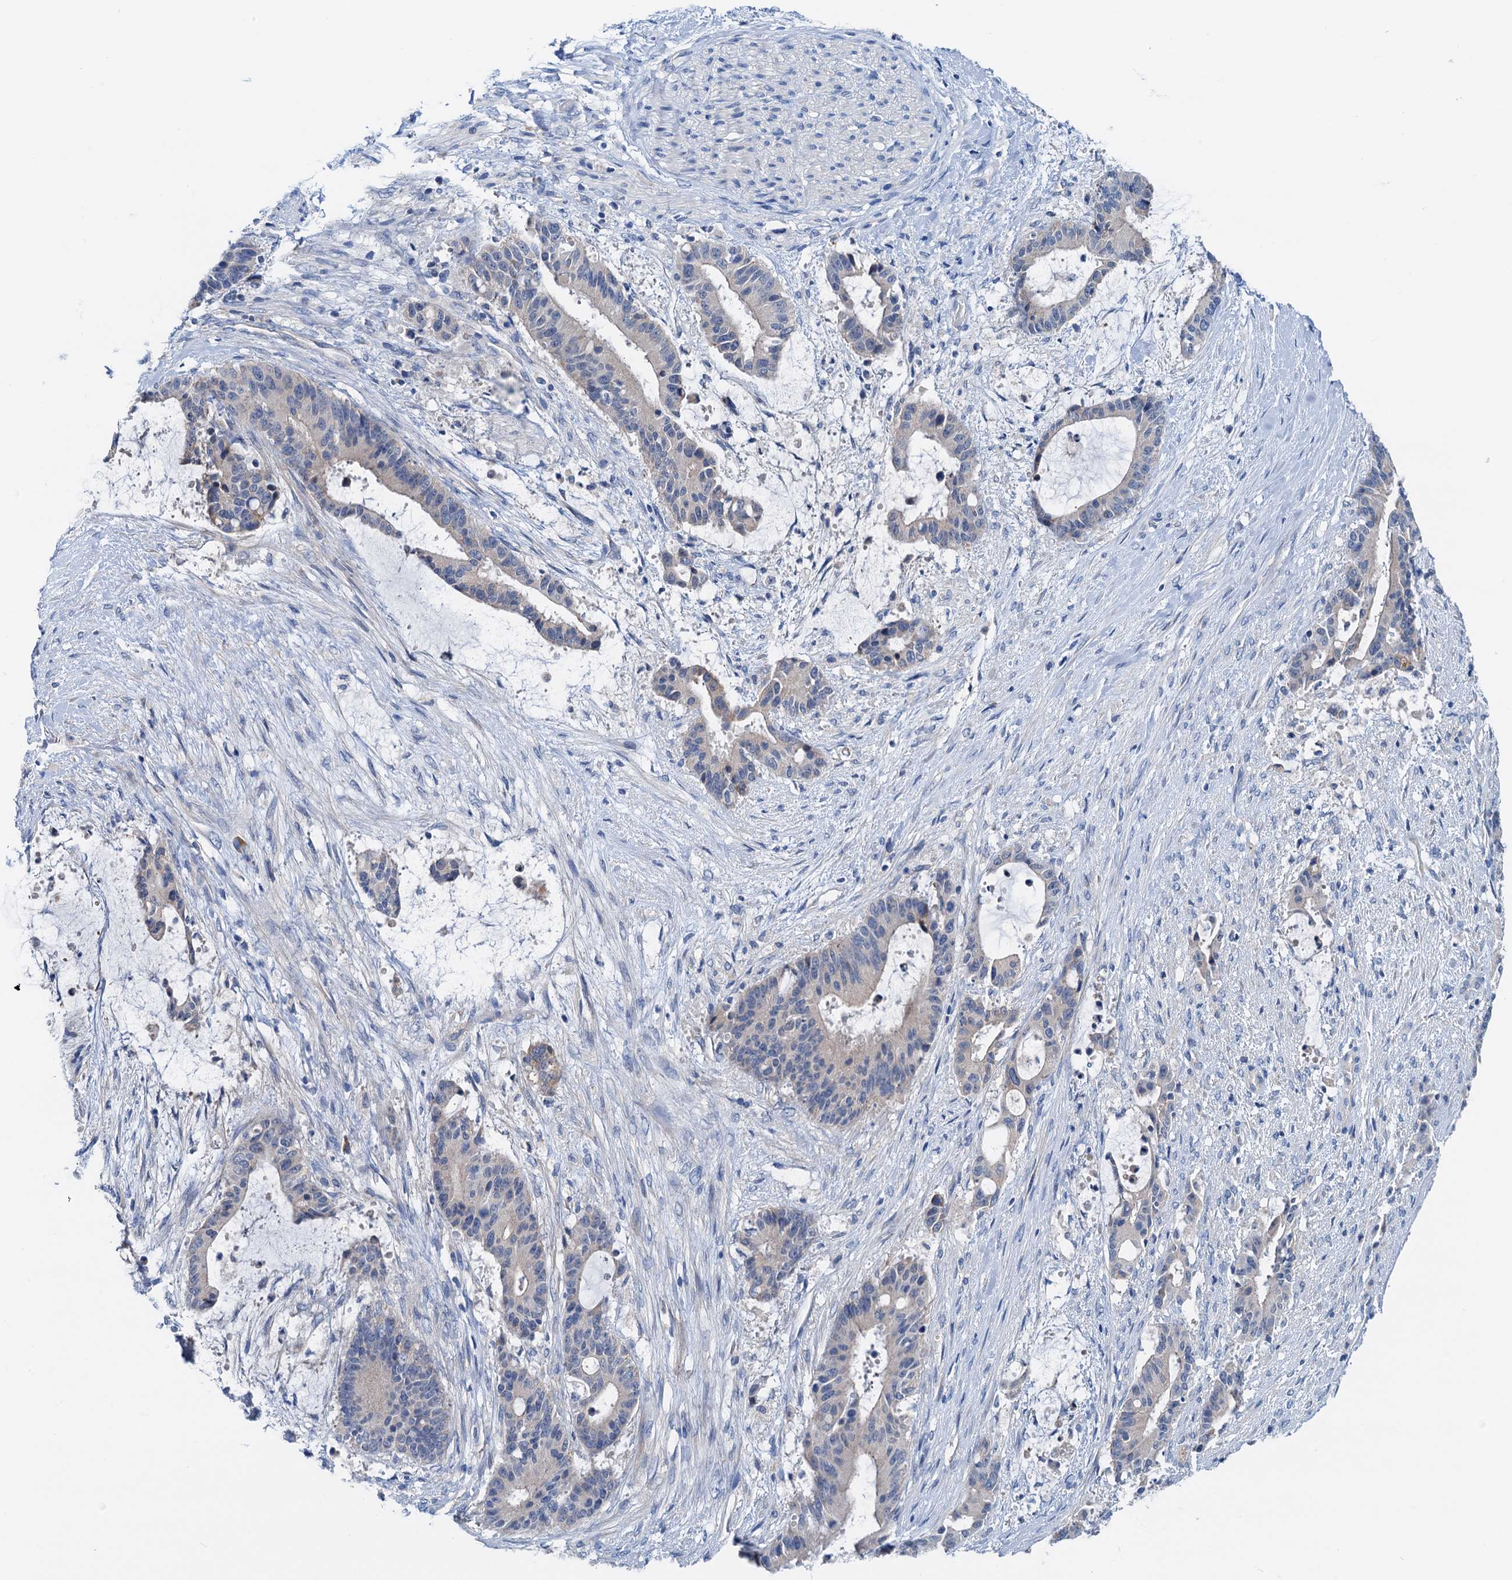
{"staining": {"intensity": "negative", "quantity": "none", "location": "none"}, "tissue": "liver cancer", "cell_type": "Tumor cells", "image_type": "cancer", "snomed": [{"axis": "morphology", "description": "Normal tissue, NOS"}, {"axis": "morphology", "description": "Cholangiocarcinoma"}, {"axis": "topography", "description": "Liver"}, {"axis": "topography", "description": "Peripheral nerve tissue"}], "caption": "The IHC photomicrograph has no significant staining in tumor cells of cholangiocarcinoma (liver) tissue. (Brightfield microscopy of DAB (3,3'-diaminobenzidine) immunohistochemistry at high magnification).", "gene": "KNDC1", "patient": {"sex": "female", "age": 73}}